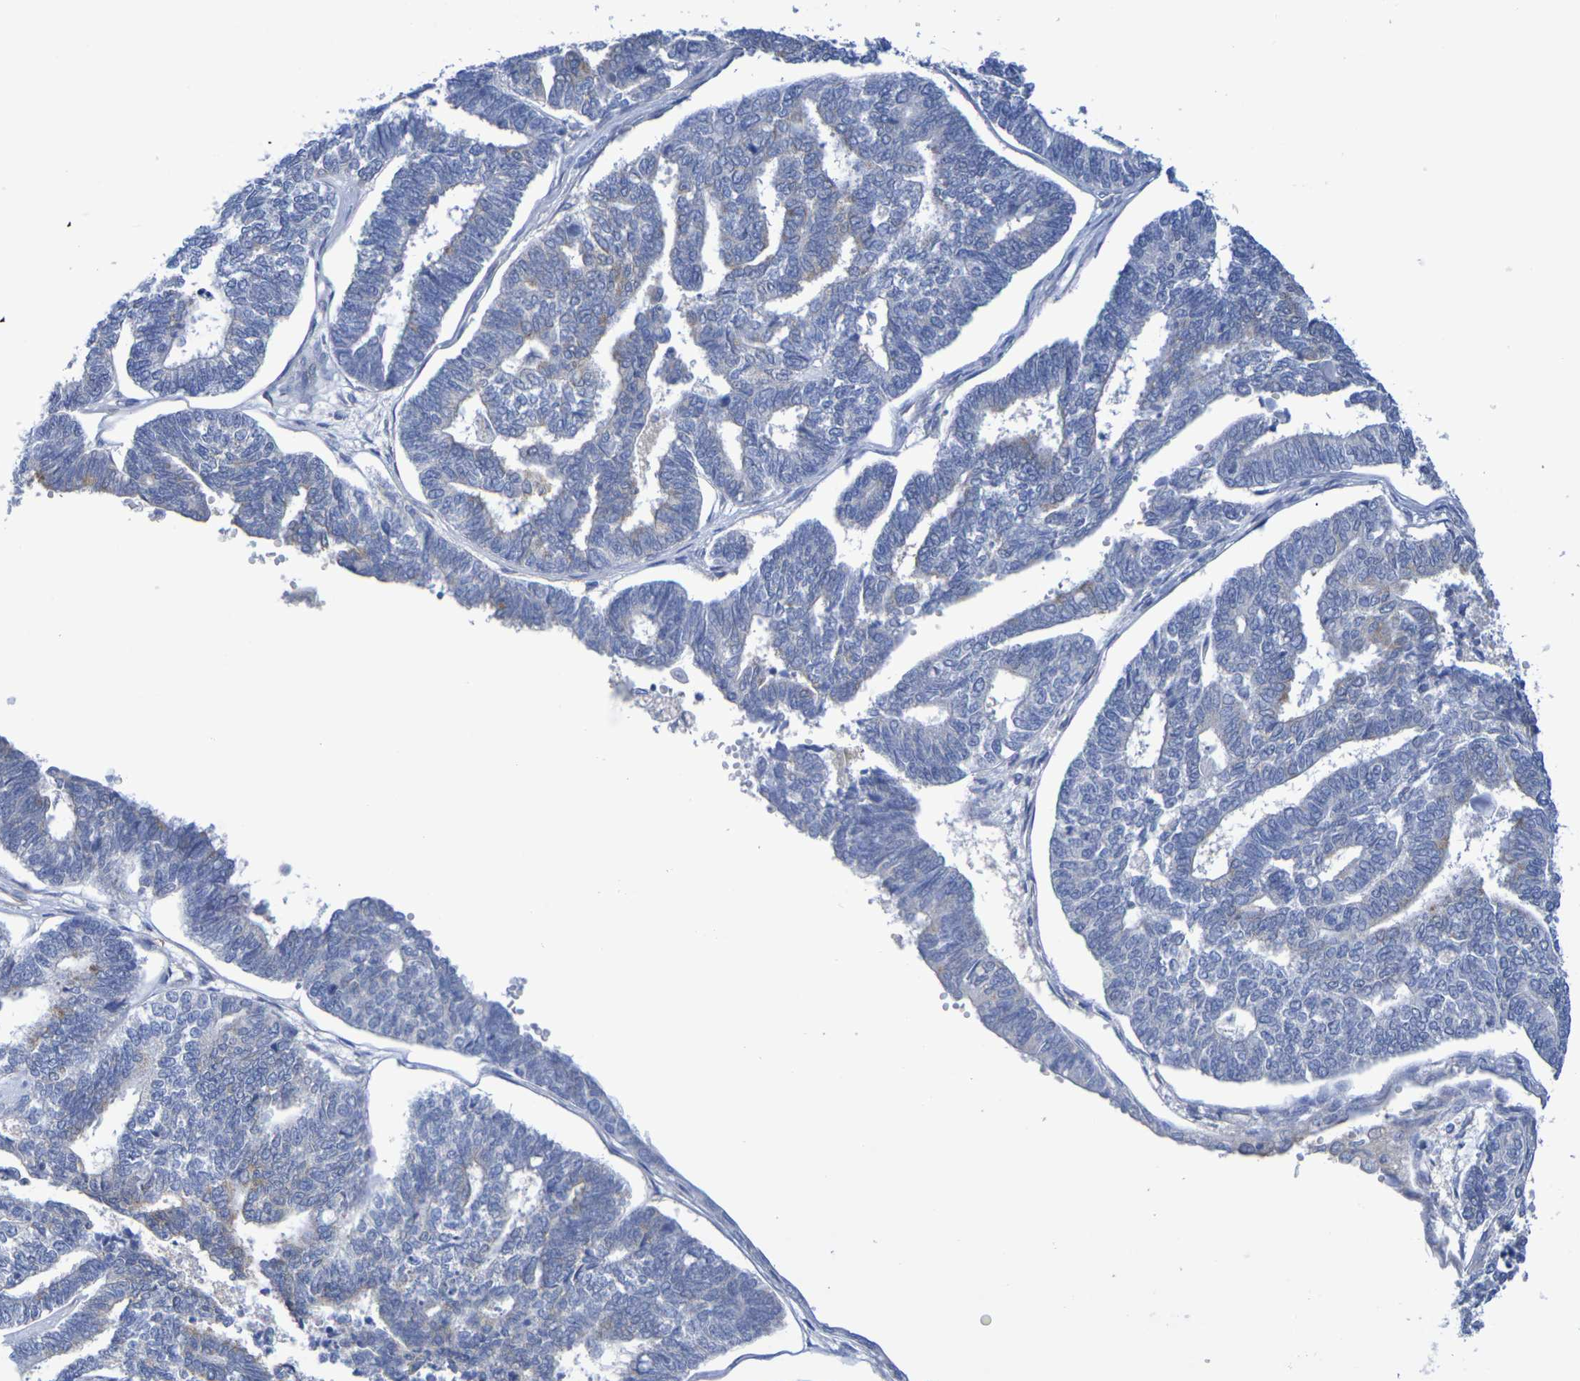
{"staining": {"intensity": "negative", "quantity": "none", "location": "none"}, "tissue": "endometrial cancer", "cell_type": "Tumor cells", "image_type": "cancer", "snomed": [{"axis": "morphology", "description": "Adenocarcinoma, NOS"}, {"axis": "topography", "description": "Endometrium"}], "caption": "Endometrial adenocarcinoma stained for a protein using immunohistochemistry shows no positivity tumor cells.", "gene": "TMCC3", "patient": {"sex": "female", "age": 70}}